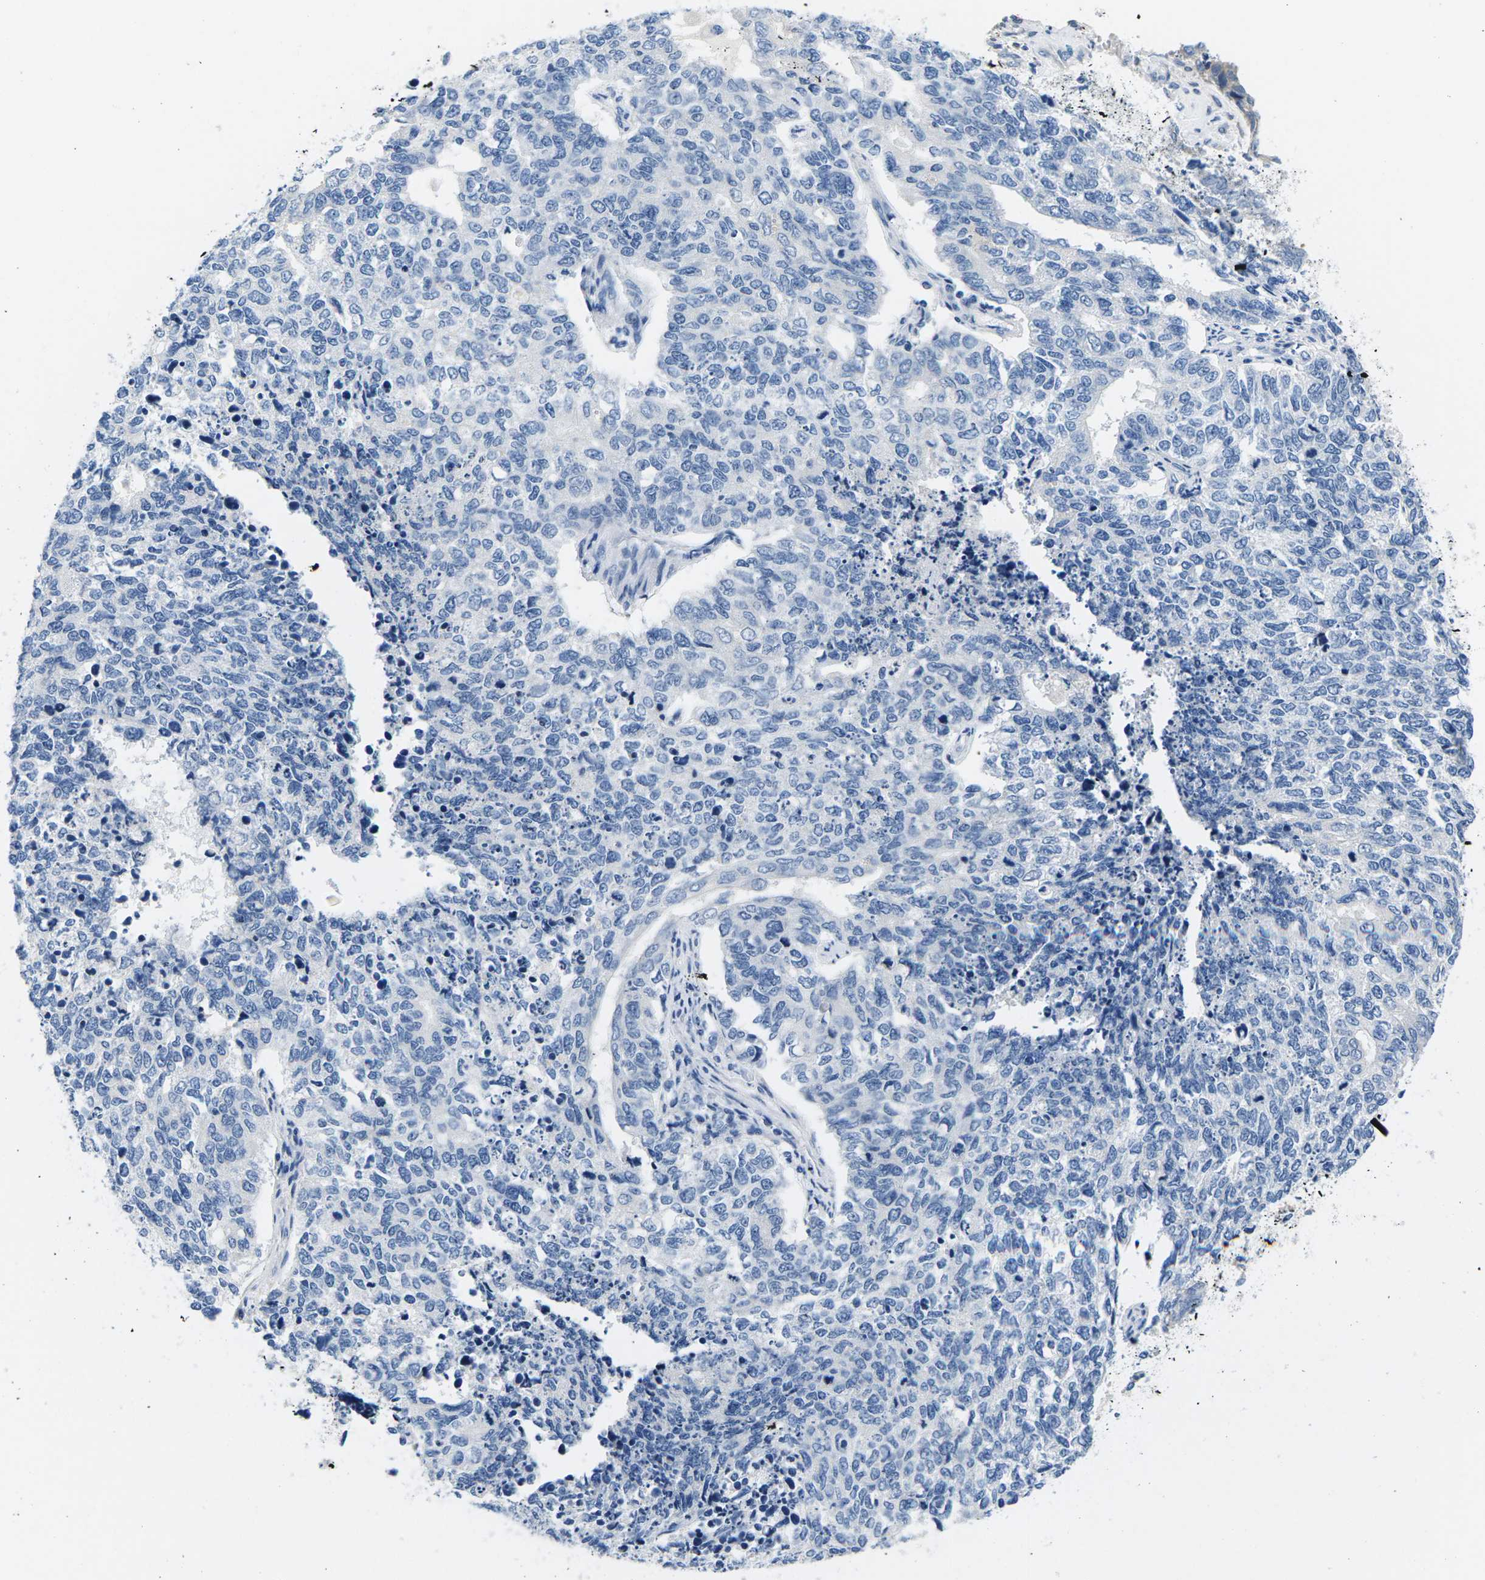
{"staining": {"intensity": "negative", "quantity": "none", "location": "none"}, "tissue": "cervical cancer", "cell_type": "Tumor cells", "image_type": "cancer", "snomed": [{"axis": "morphology", "description": "Squamous cell carcinoma, NOS"}, {"axis": "topography", "description": "Cervix"}], "caption": "An image of human cervical cancer (squamous cell carcinoma) is negative for staining in tumor cells.", "gene": "TSPAN2", "patient": {"sex": "female", "age": 63}}